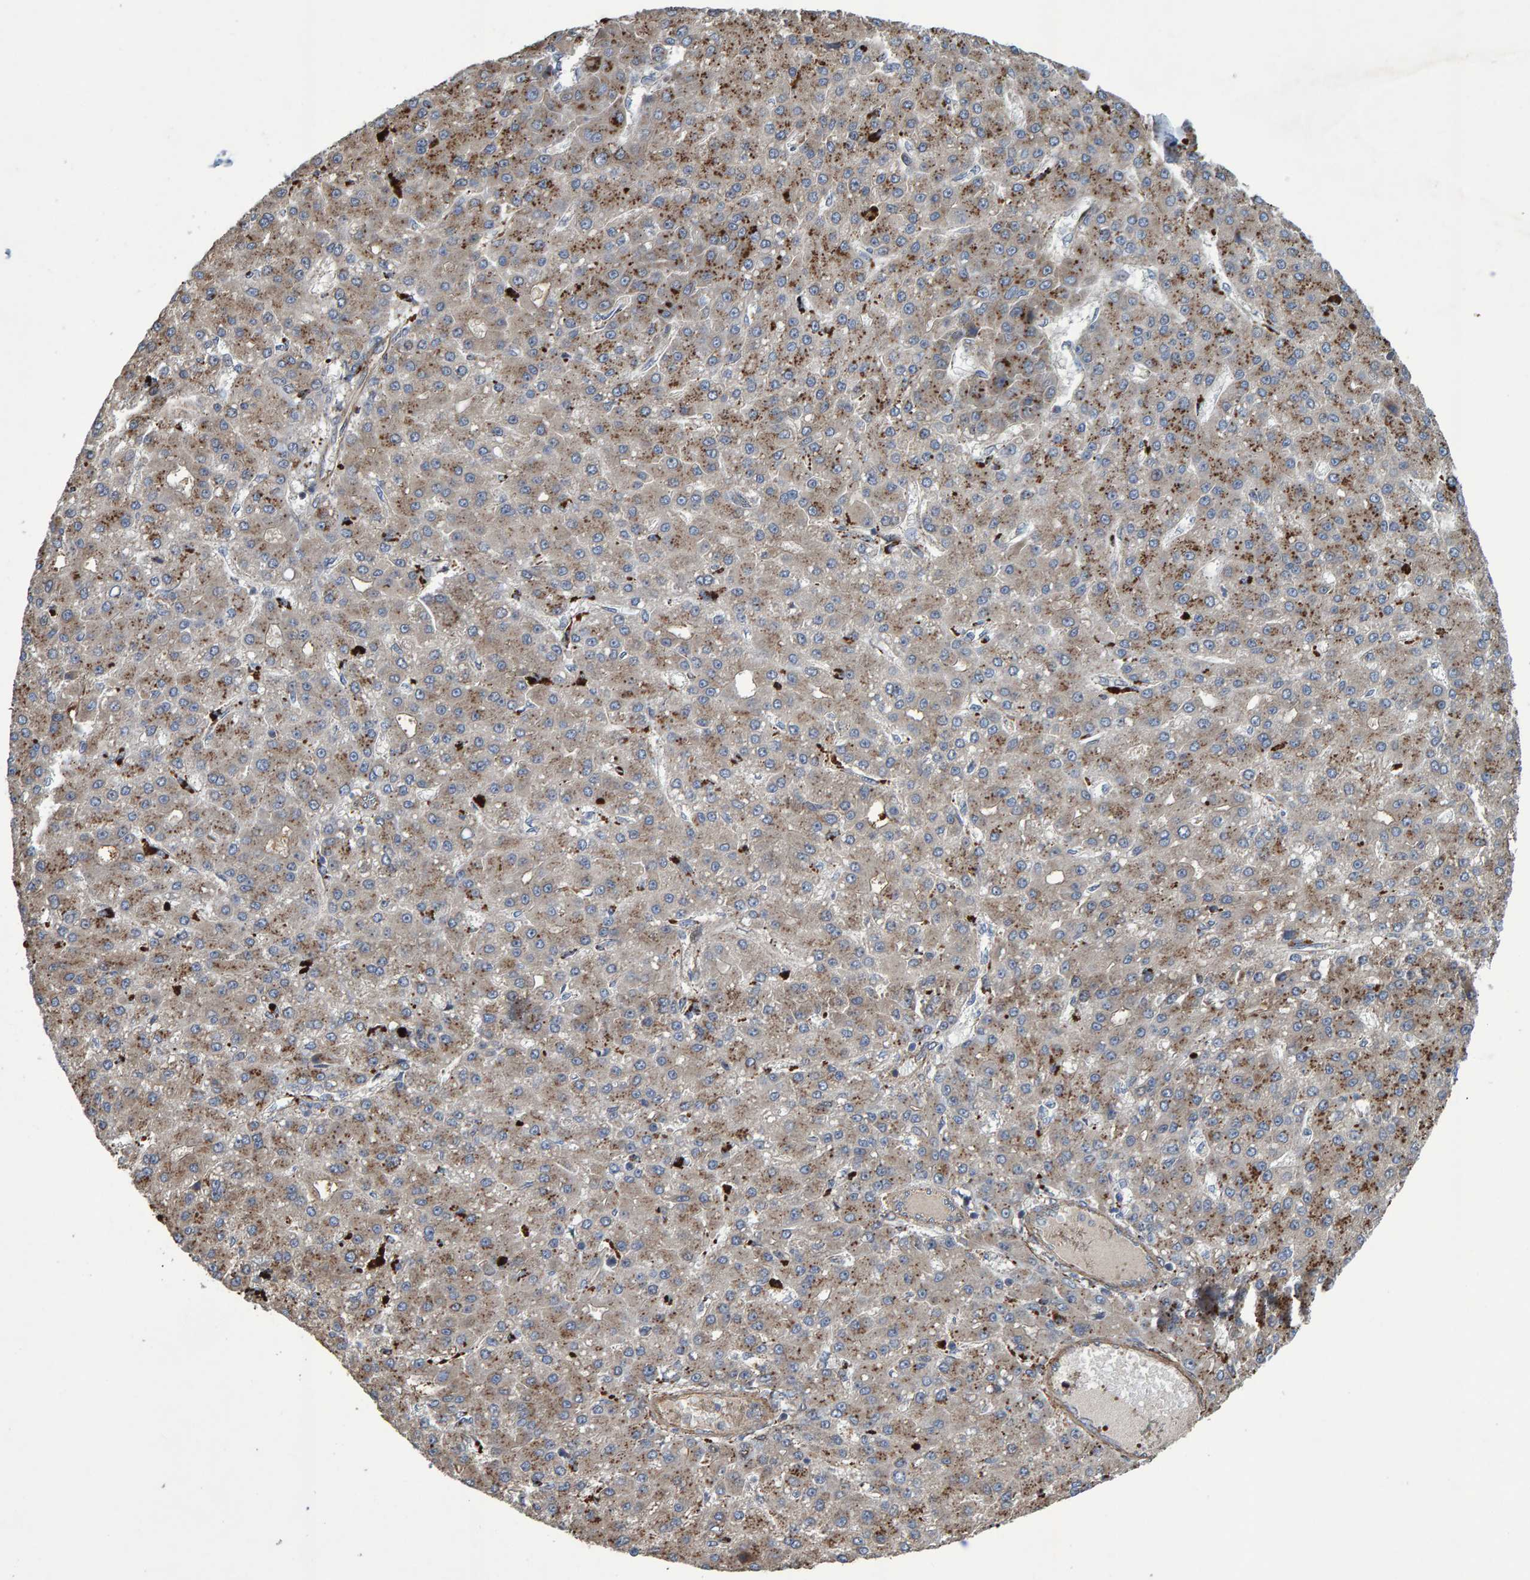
{"staining": {"intensity": "moderate", "quantity": ">75%", "location": "cytoplasmic/membranous"}, "tissue": "liver cancer", "cell_type": "Tumor cells", "image_type": "cancer", "snomed": [{"axis": "morphology", "description": "Carcinoma, Hepatocellular, NOS"}, {"axis": "topography", "description": "Liver"}], "caption": "Immunohistochemical staining of human liver cancer demonstrates medium levels of moderate cytoplasmic/membranous staining in approximately >75% of tumor cells. The protein of interest is shown in brown color, while the nuclei are stained blue.", "gene": "SLIT2", "patient": {"sex": "male", "age": 67}}